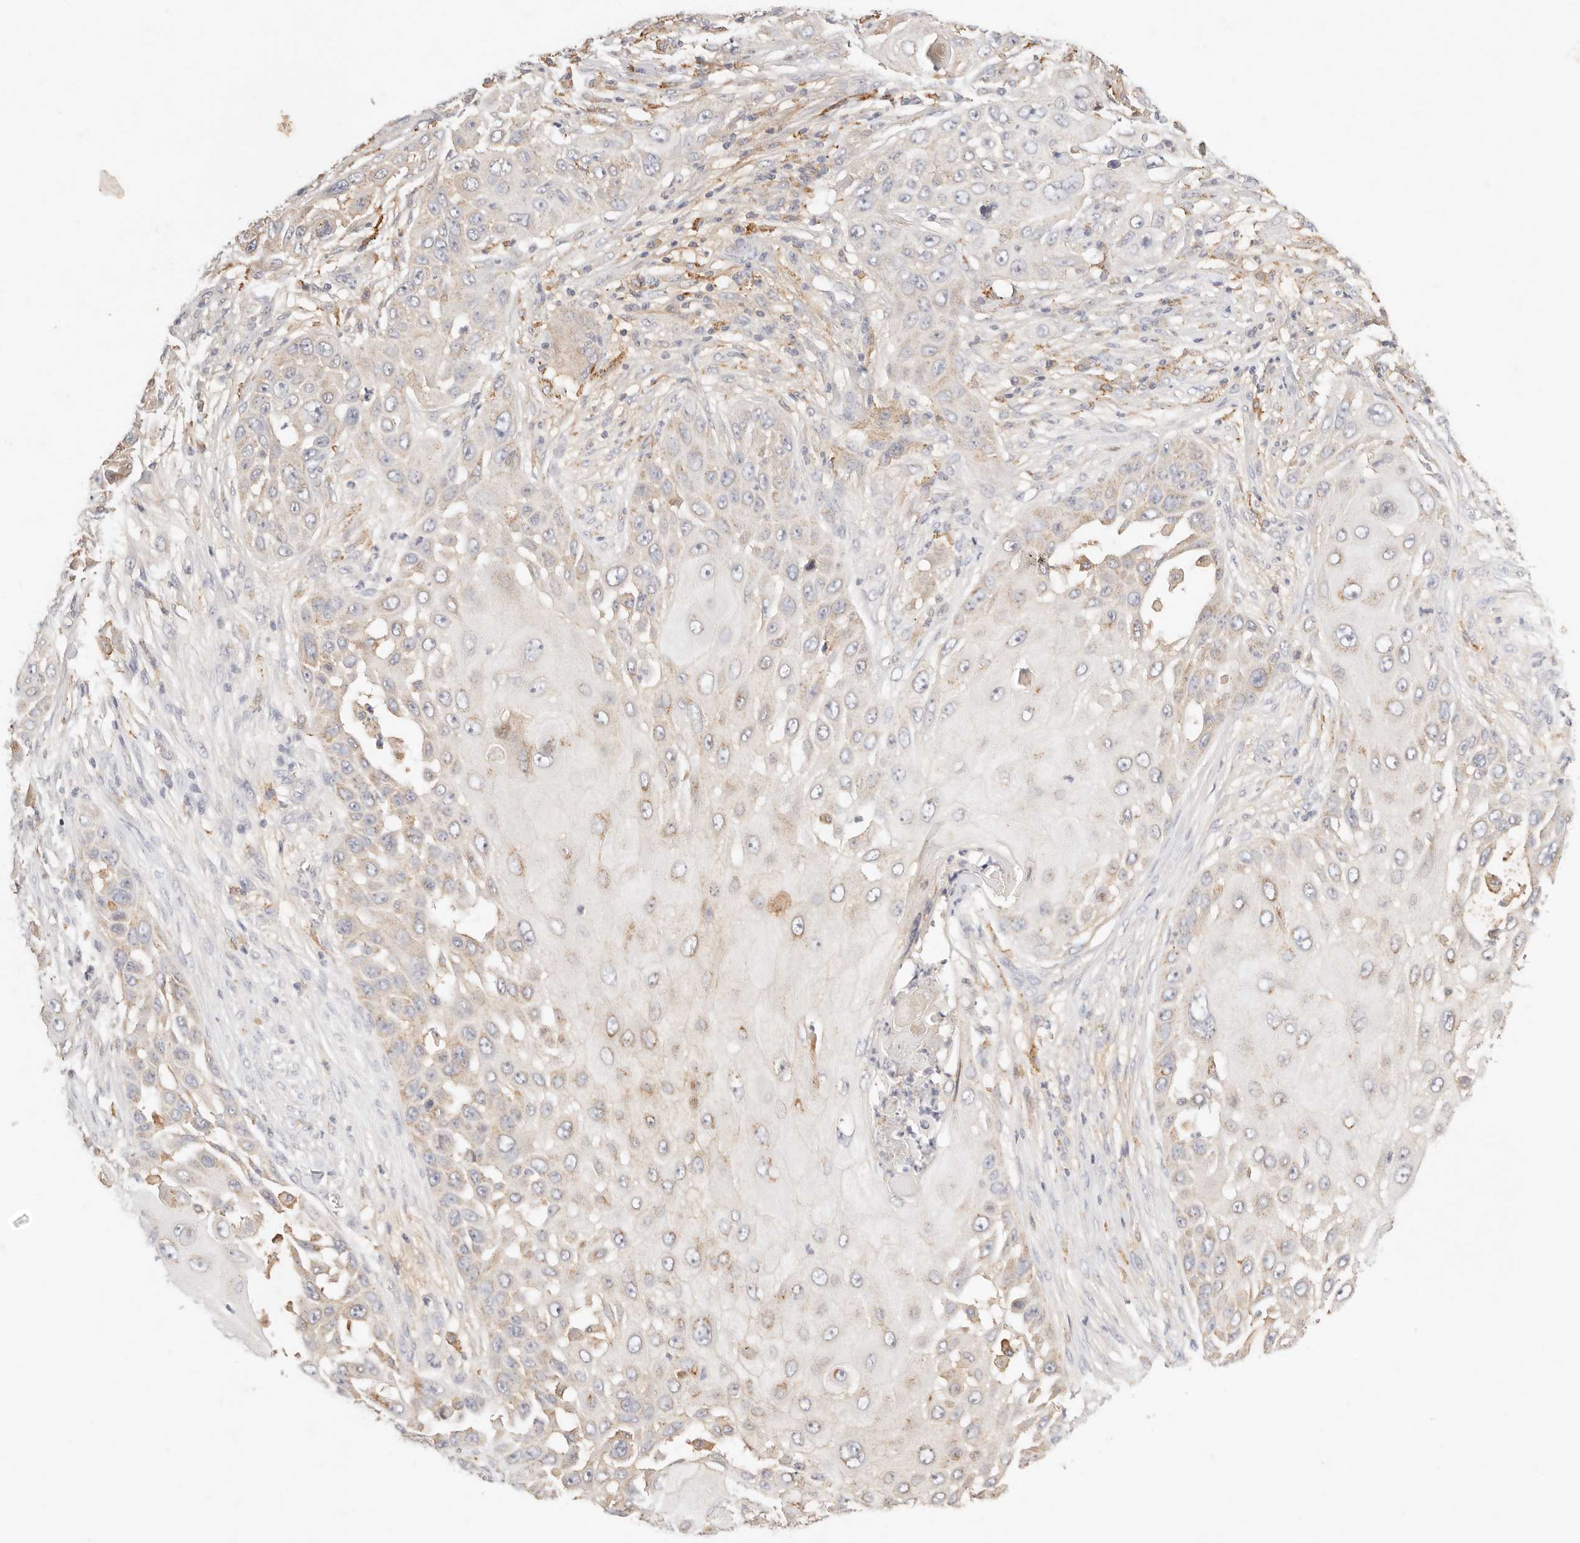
{"staining": {"intensity": "weak", "quantity": "25%-75%", "location": "cytoplasmic/membranous"}, "tissue": "skin cancer", "cell_type": "Tumor cells", "image_type": "cancer", "snomed": [{"axis": "morphology", "description": "Squamous cell carcinoma, NOS"}, {"axis": "topography", "description": "Skin"}], "caption": "Squamous cell carcinoma (skin) stained for a protein (brown) reveals weak cytoplasmic/membranous positive expression in approximately 25%-75% of tumor cells.", "gene": "HK2", "patient": {"sex": "female", "age": 44}}